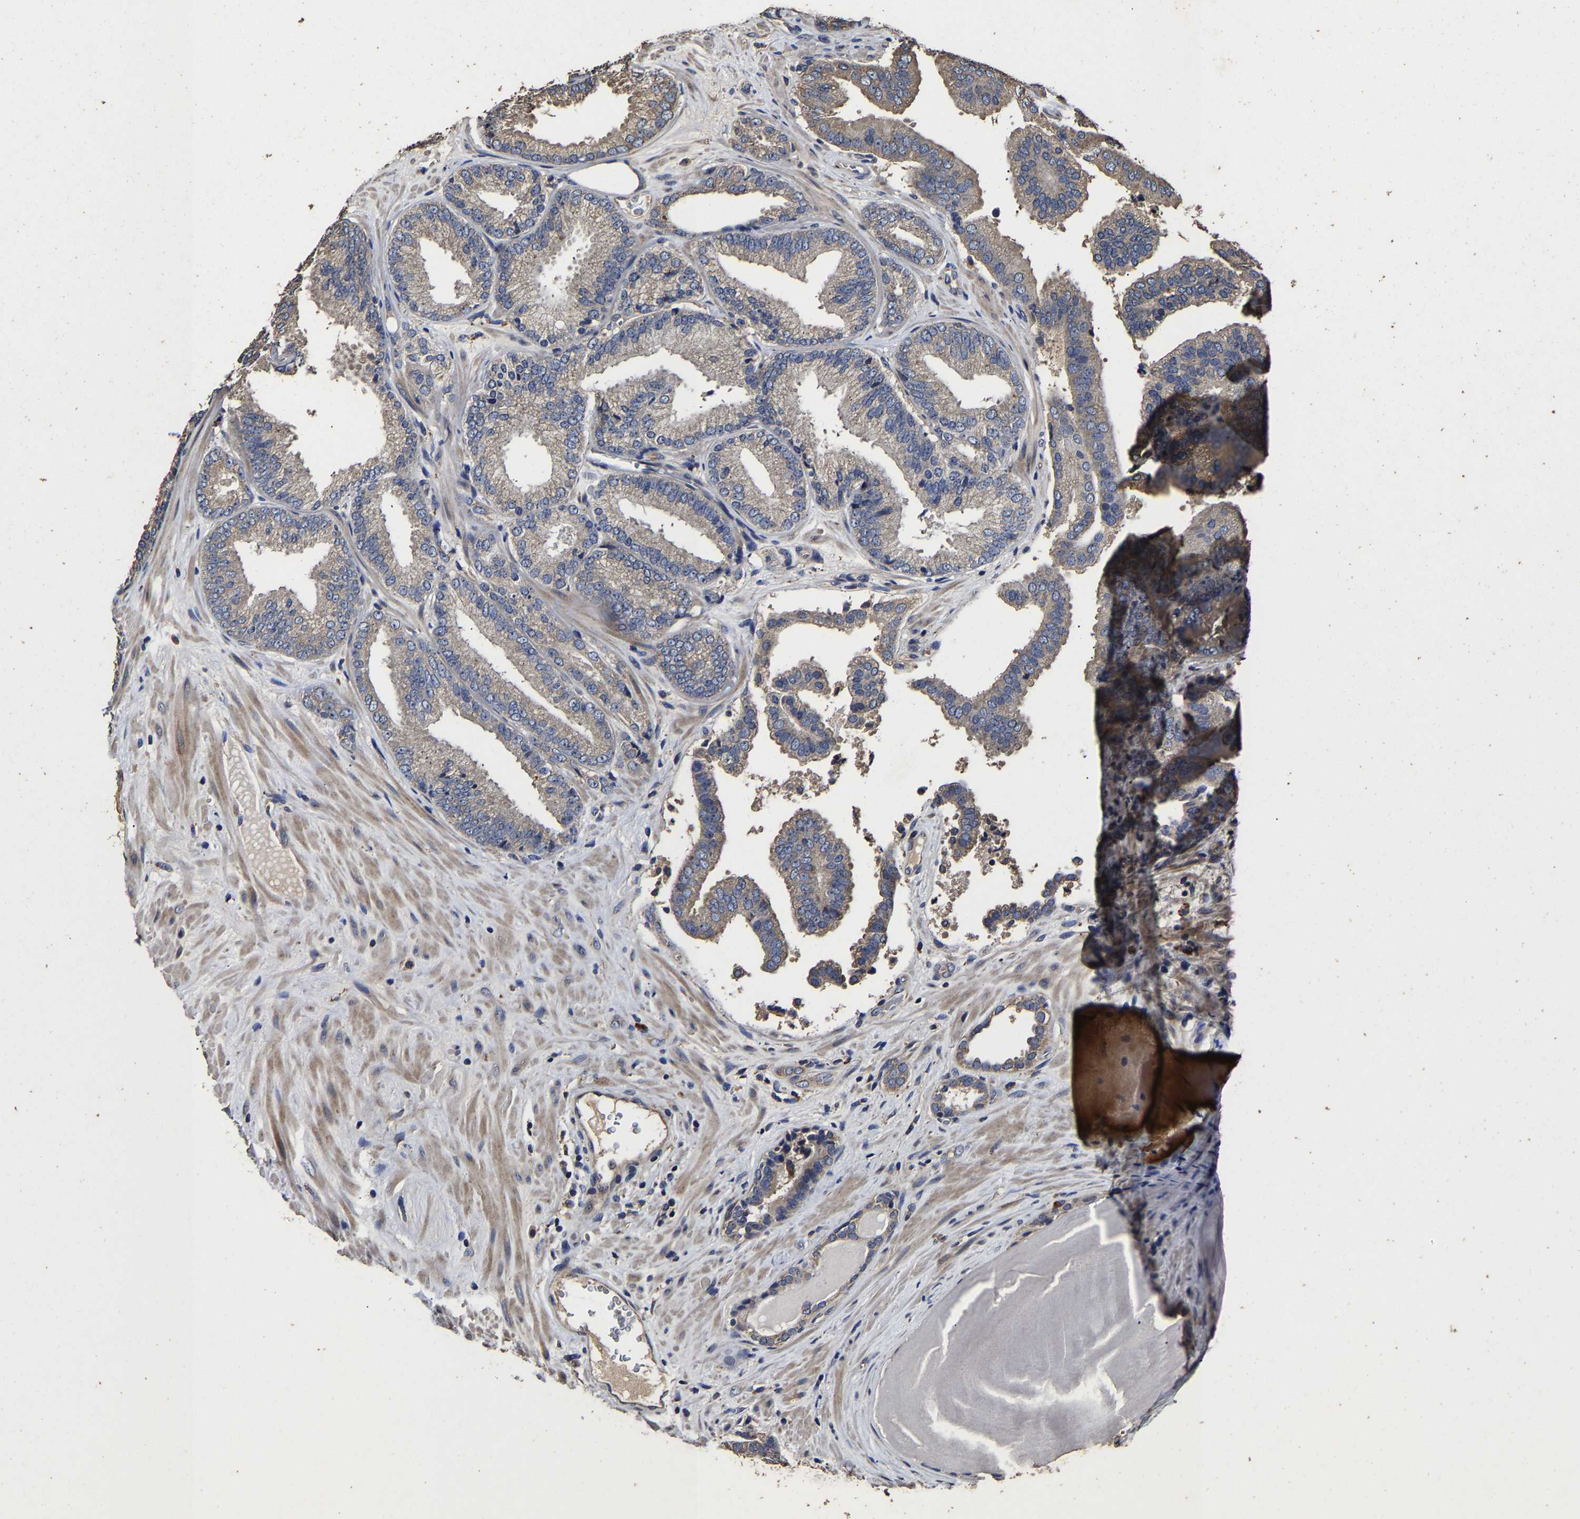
{"staining": {"intensity": "weak", "quantity": ">75%", "location": "cytoplasmic/membranous"}, "tissue": "prostate cancer", "cell_type": "Tumor cells", "image_type": "cancer", "snomed": [{"axis": "morphology", "description": "Adenocarcinoma, Low grade"}, {"axis": "topography", "description": "Prostate"}], "caption": "This is a histology image of immunohistochemistry staining of prostate cancer (adenocarcinoma (low-grade)), which shows weak positivity in the cytoplasmic/membranous of tumor cells.", "gene": "PPM1K", "patient": {"sex": "male", "age": 65}}